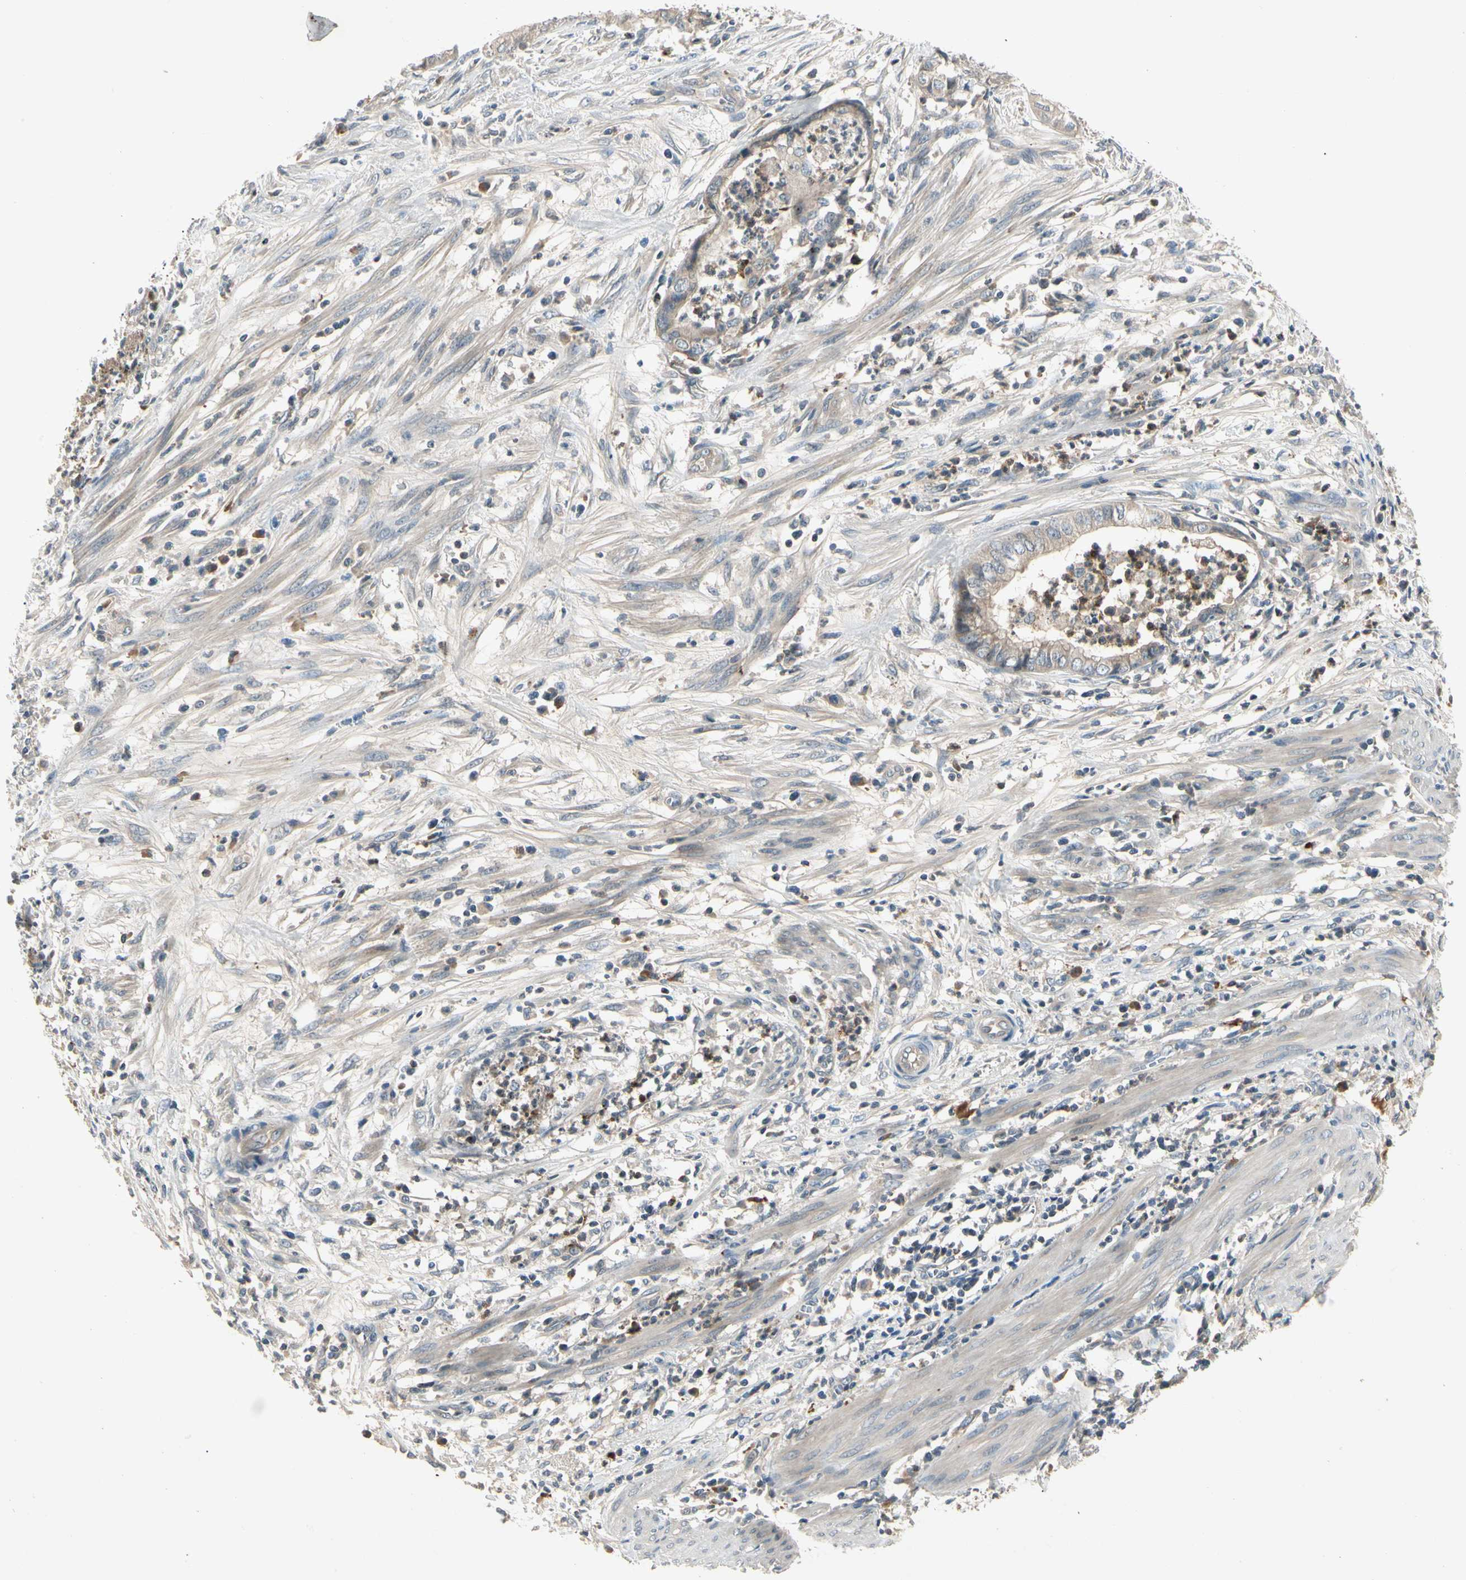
{"staining": {"intensity": "weak", "quantity": ">75%", "location": "cytoplasmic/membranous"}, "tissue": "endometrial cancer", "cell_type": "Tumor cells", "image_type": "cancer", "snomed": [{"axis": "morphology", "description": "Necrosis, NOS"}, {"axis": "morphology", "description": "Adenocarcinoma, NOS"}, {"axis": "topography", "description": "Endometrium"}], "caption": "Endometrial cancer (adenocarcinoma) stained with DAB immunohistochemistry demonstrates low levels of weak cytoplasmic/membranous positivity in about >75% of tumor cells.", "gene": "CCL4", "patient": {"sex": "female", "age": 79}}